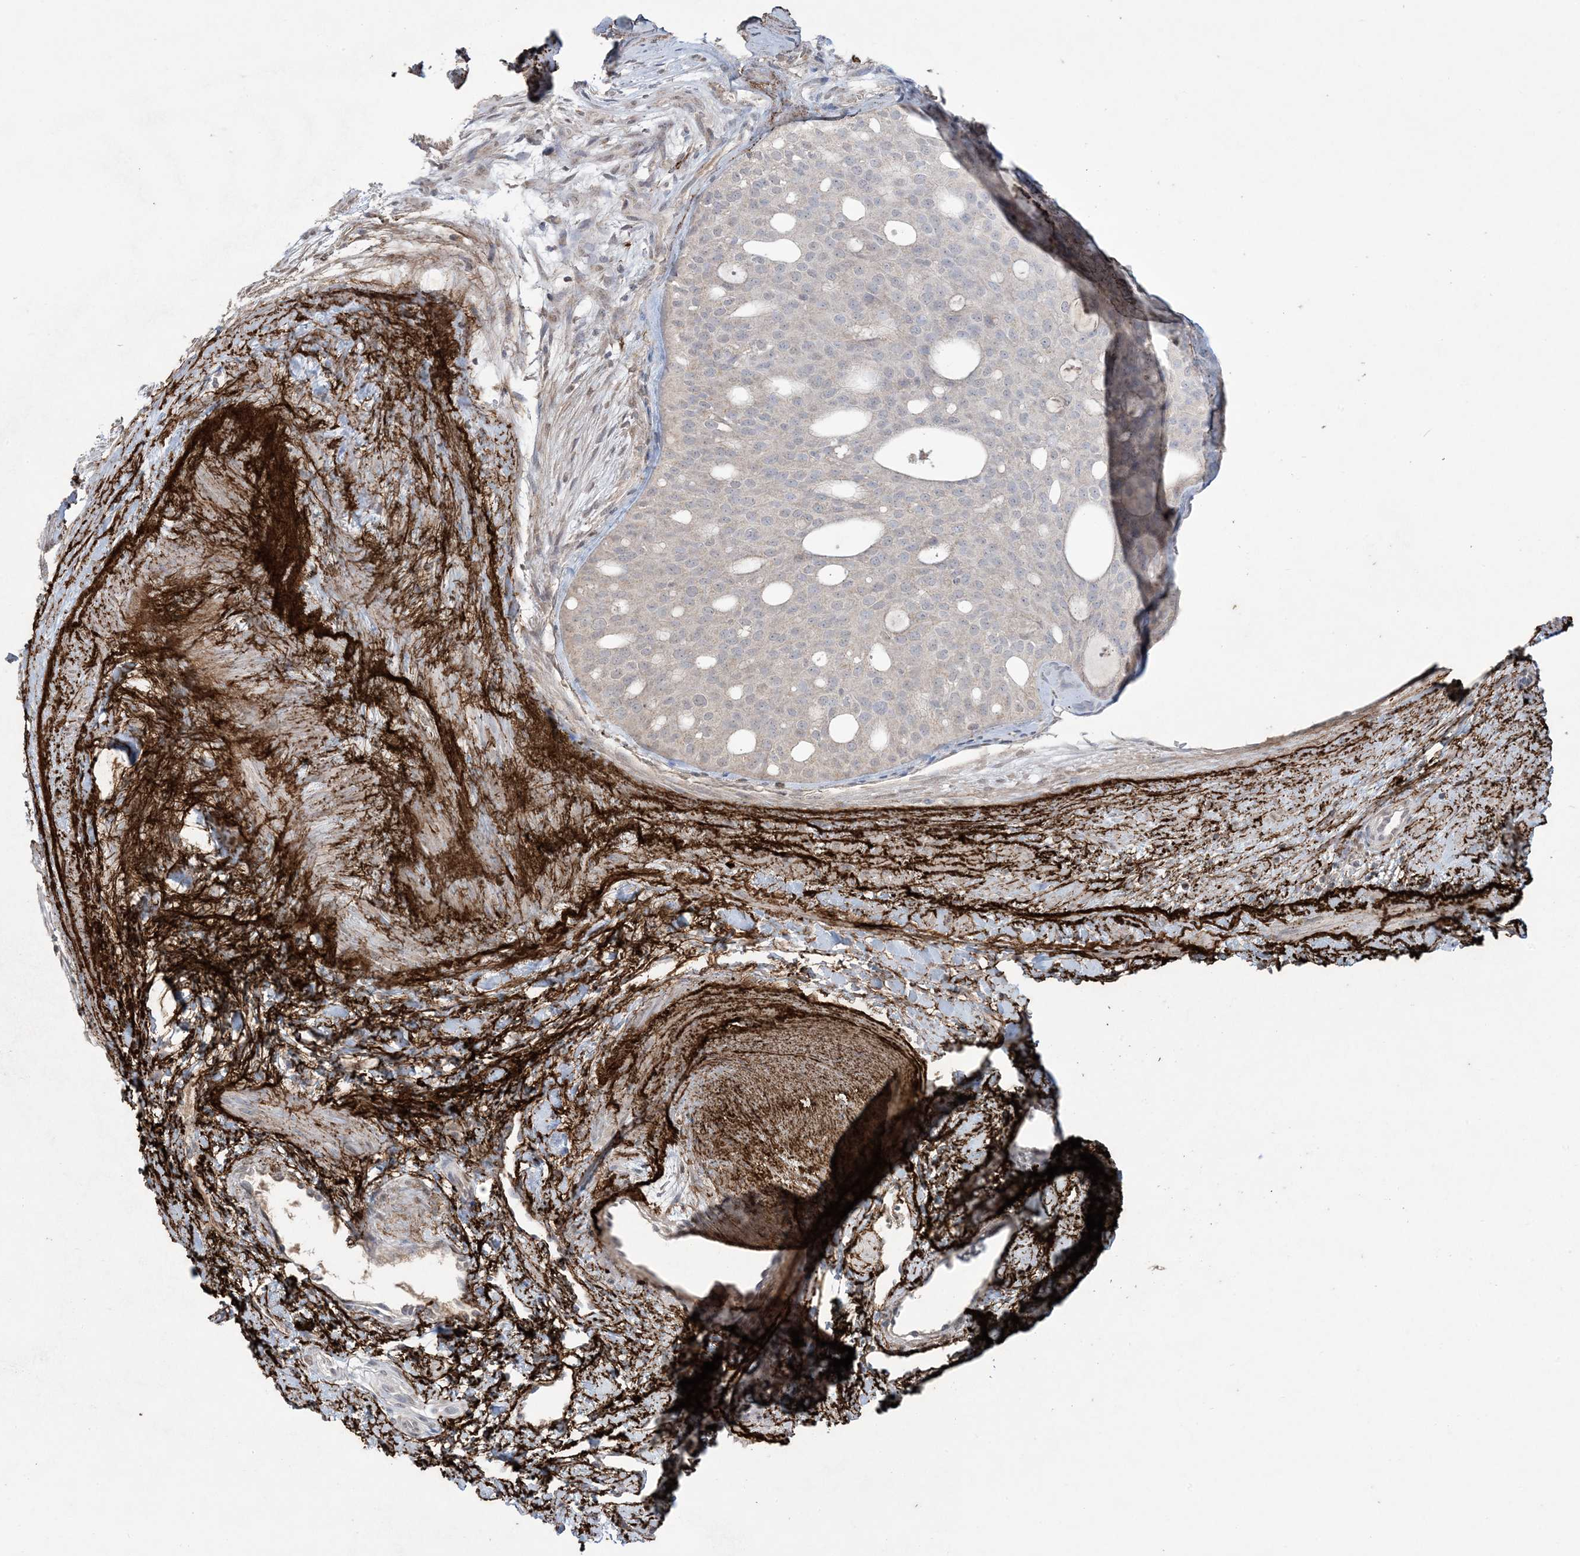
{"staining": {"intensity": "negative", "quantity": "none", "location": "none"}, "tissue": "thyroid cancer", "cell_type": "Tumor cells", "image_type": "cancer", "snomed": [{"axis": "morphology", "description": "Follicular adenoma carcinoma, NOS"}, {"axis": "topography", "description": "Thyroid gland"}], "caption": "High power microscopy photomicrograph of an IHC photomicrograph of thyroid cancer, revealing no significant expression in tumor cells.", "gene": "XRN1", "patient": {"sex": "male", "age": 75}}